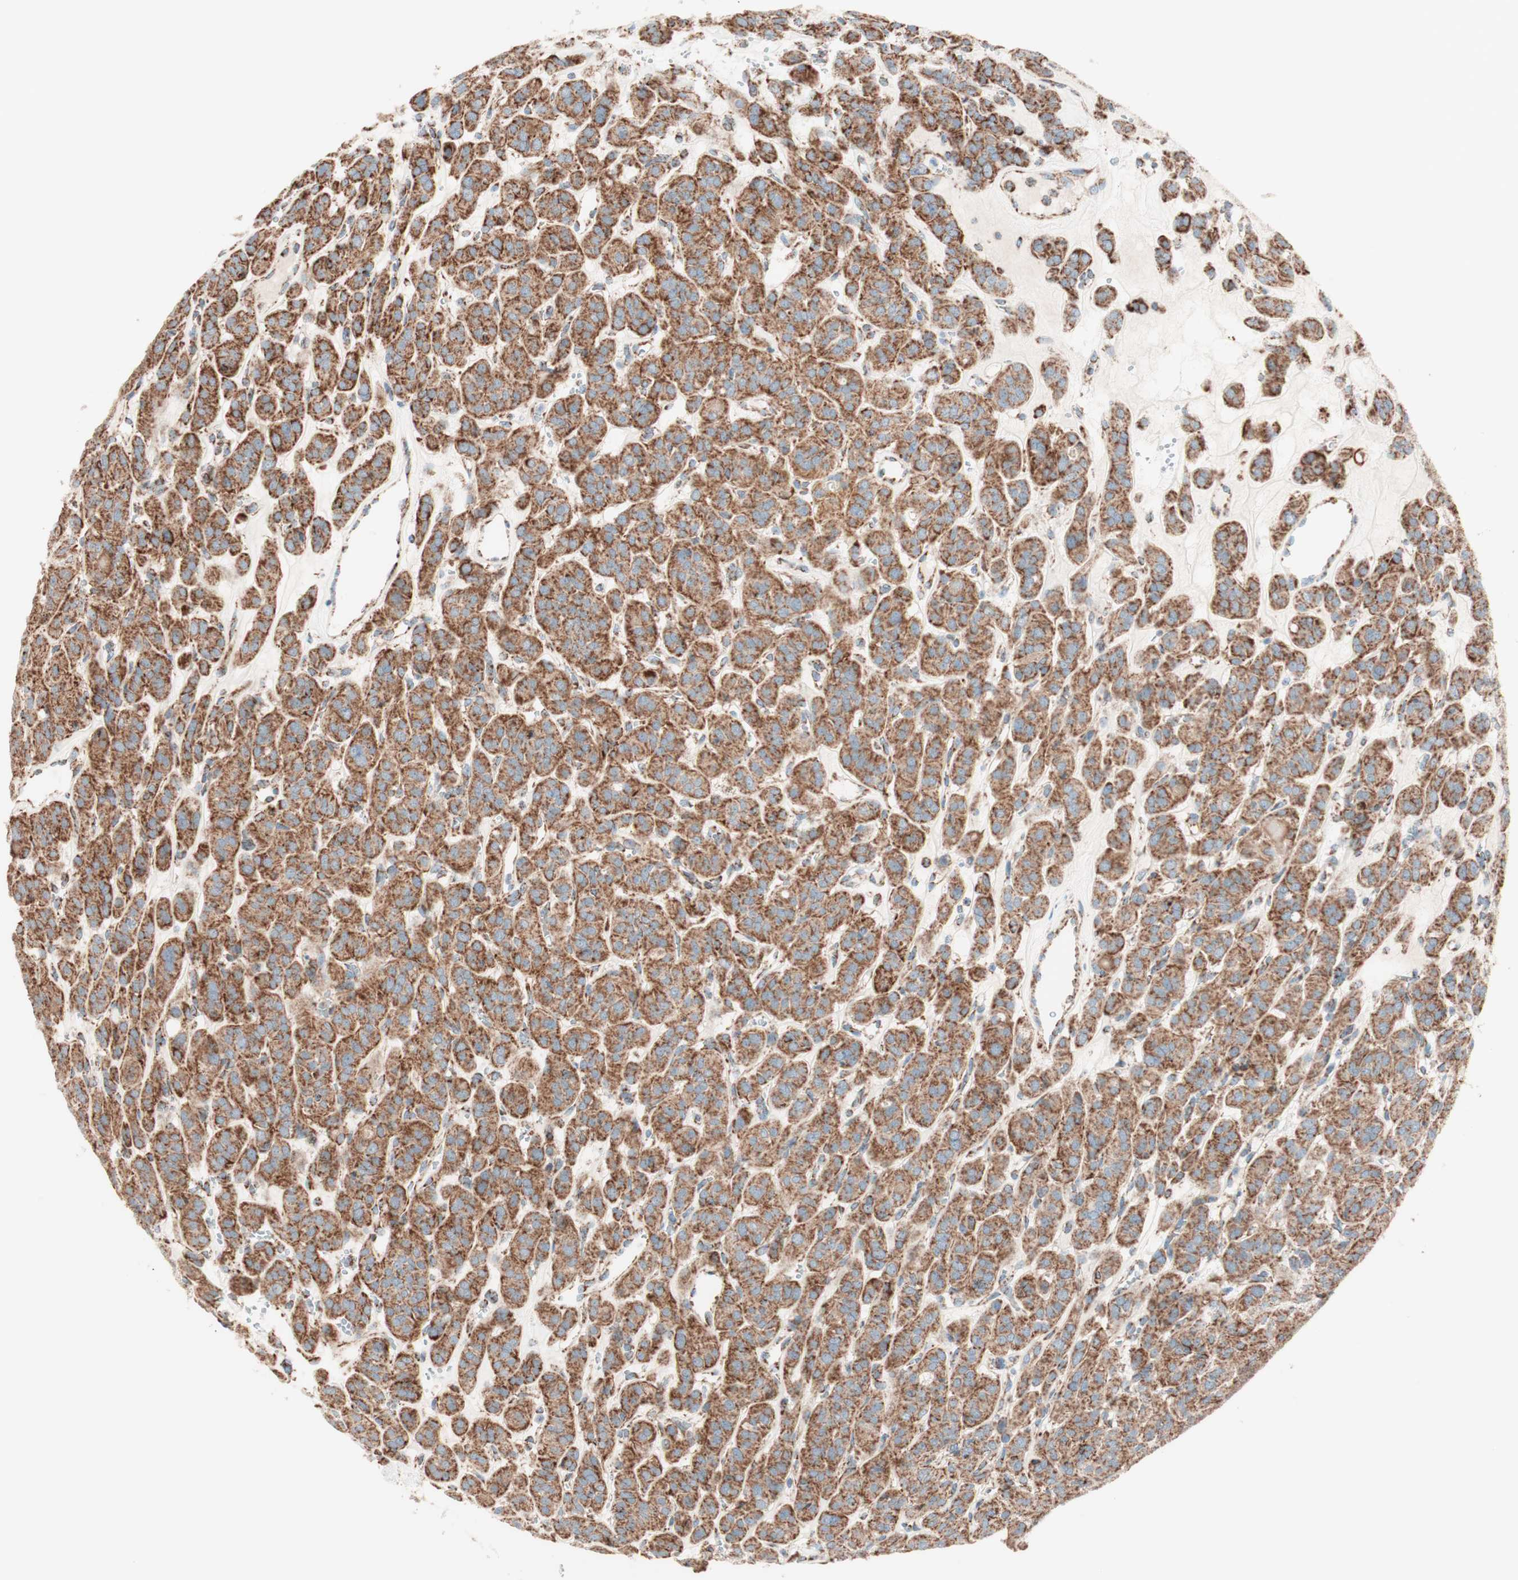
{"staining": {"intensity": "strong", "quantity": ">75%", "location": "cytoplasmic/membranous"}, "tissue": "thyroid cancer", "cell_type": "Tumor cells", "image_type": "cancer", "snomed": [{"axis": "morphology", "description": "Follicular adenoma carcinoma, NOS"}, {"axis": "topography", "description": "Thyroid gland"}], "caption": "Follicular adenoma carcinoma (thyroid) stained for a protein shows strong cytoplasmic/membranous positivity in tumor cells. Using DAB (3,3'-diaminobenzidine) (brown) and hematoxylin (blue) stains, captured at high magnification using brightfield microscopy.", "gene": "TOMM22", "patient": {"sex": "female", "age": 71}}